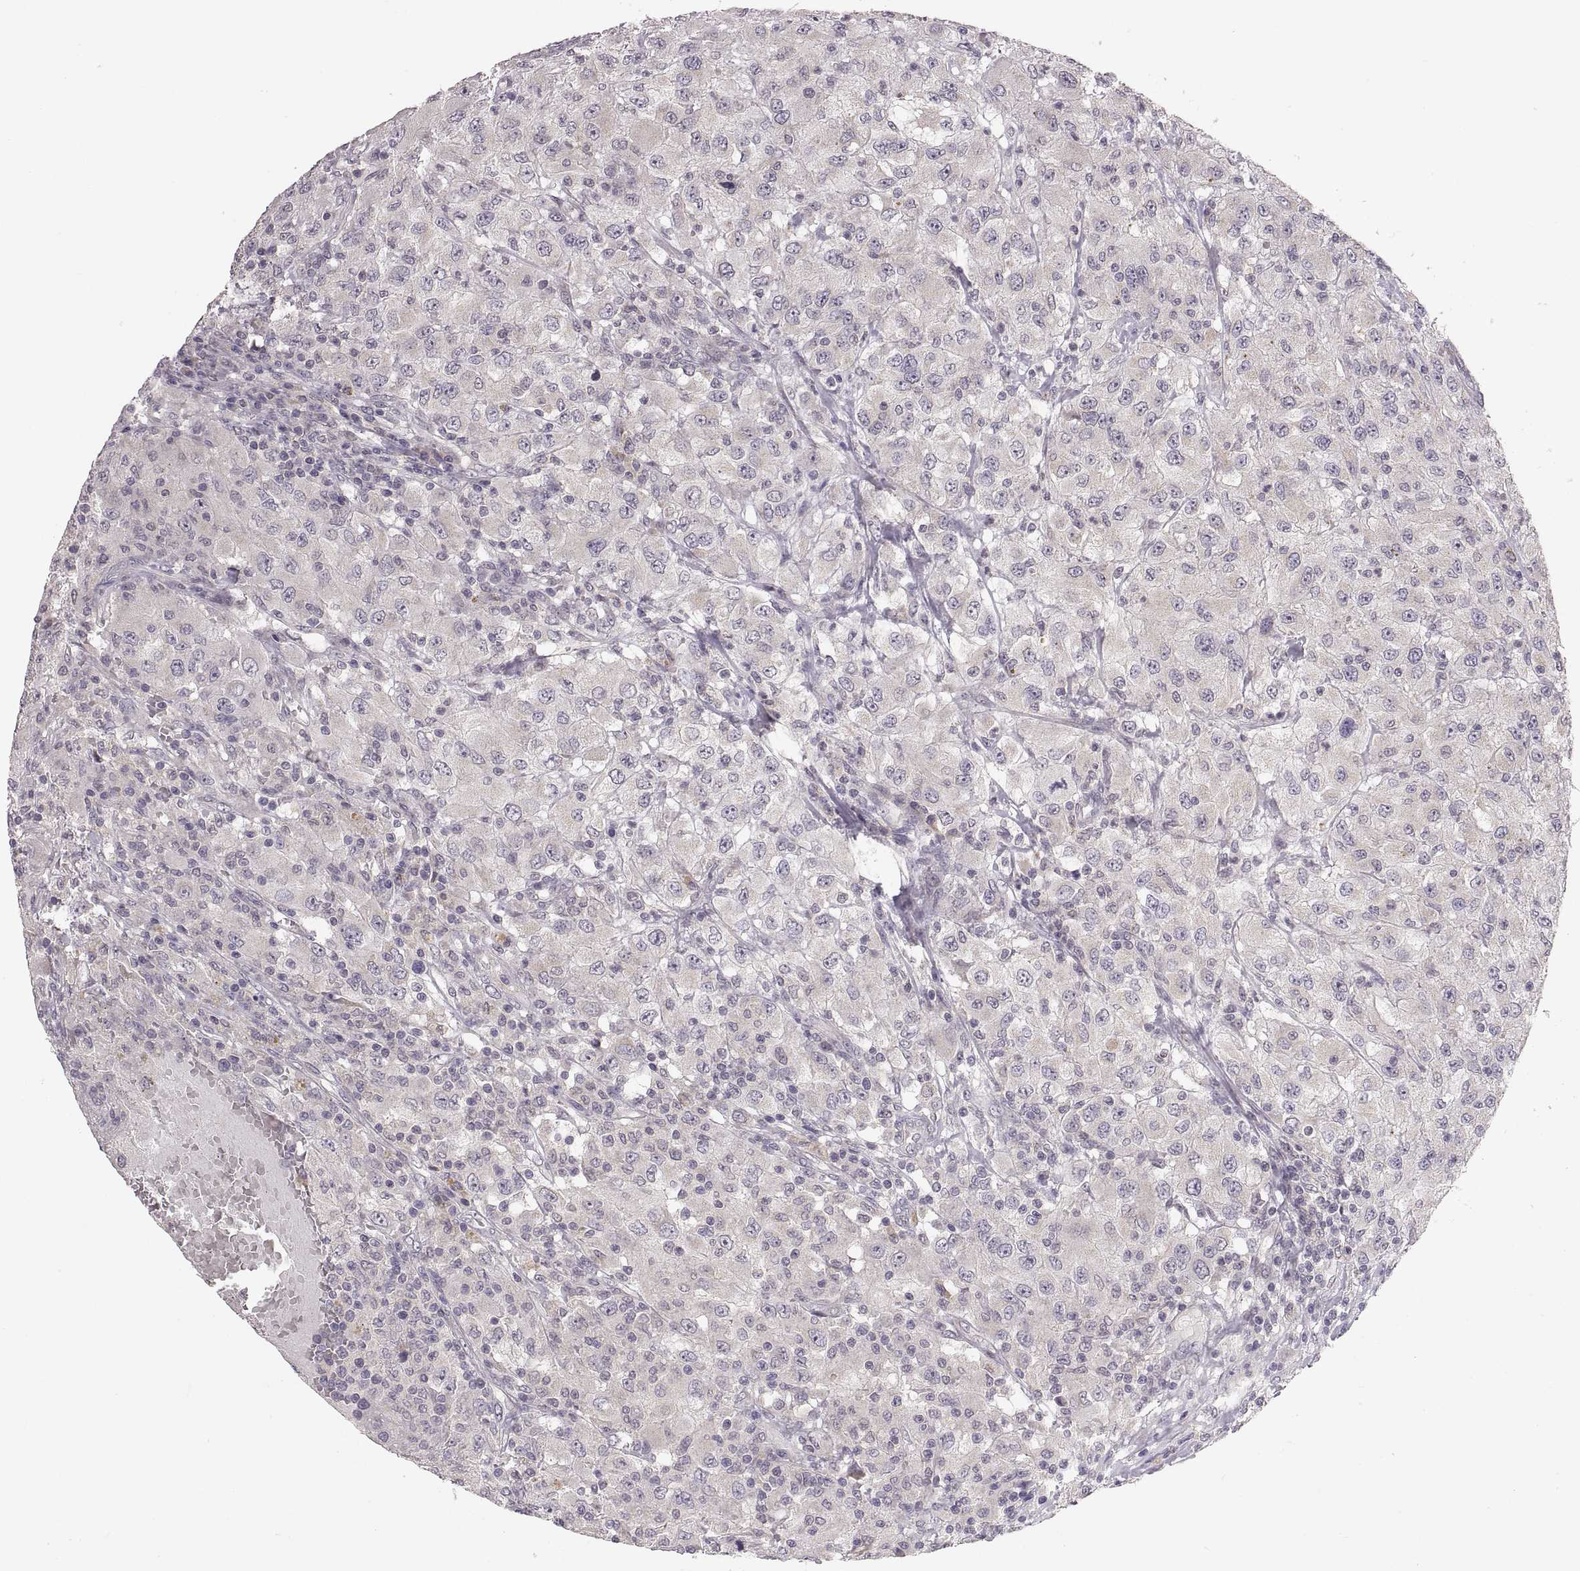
{"staining": {"intensity": "negative", "quantity": "none", "location": "none"}, "tissue": "renal cancer", "cell_type": "Tumor cells", "image_type": "cancer", "snomed": [{"axis": "morphology", "description": "Adenocarcinoma, NOS"}, {"axis": "topography", "description": "Kidney"}], "caption": "DAB immunohistochemical staining of renal cancer displays no significant staining in tumor cells.", "gene": "HMGCR", "patient": {"sex": "female", "age": 67}}